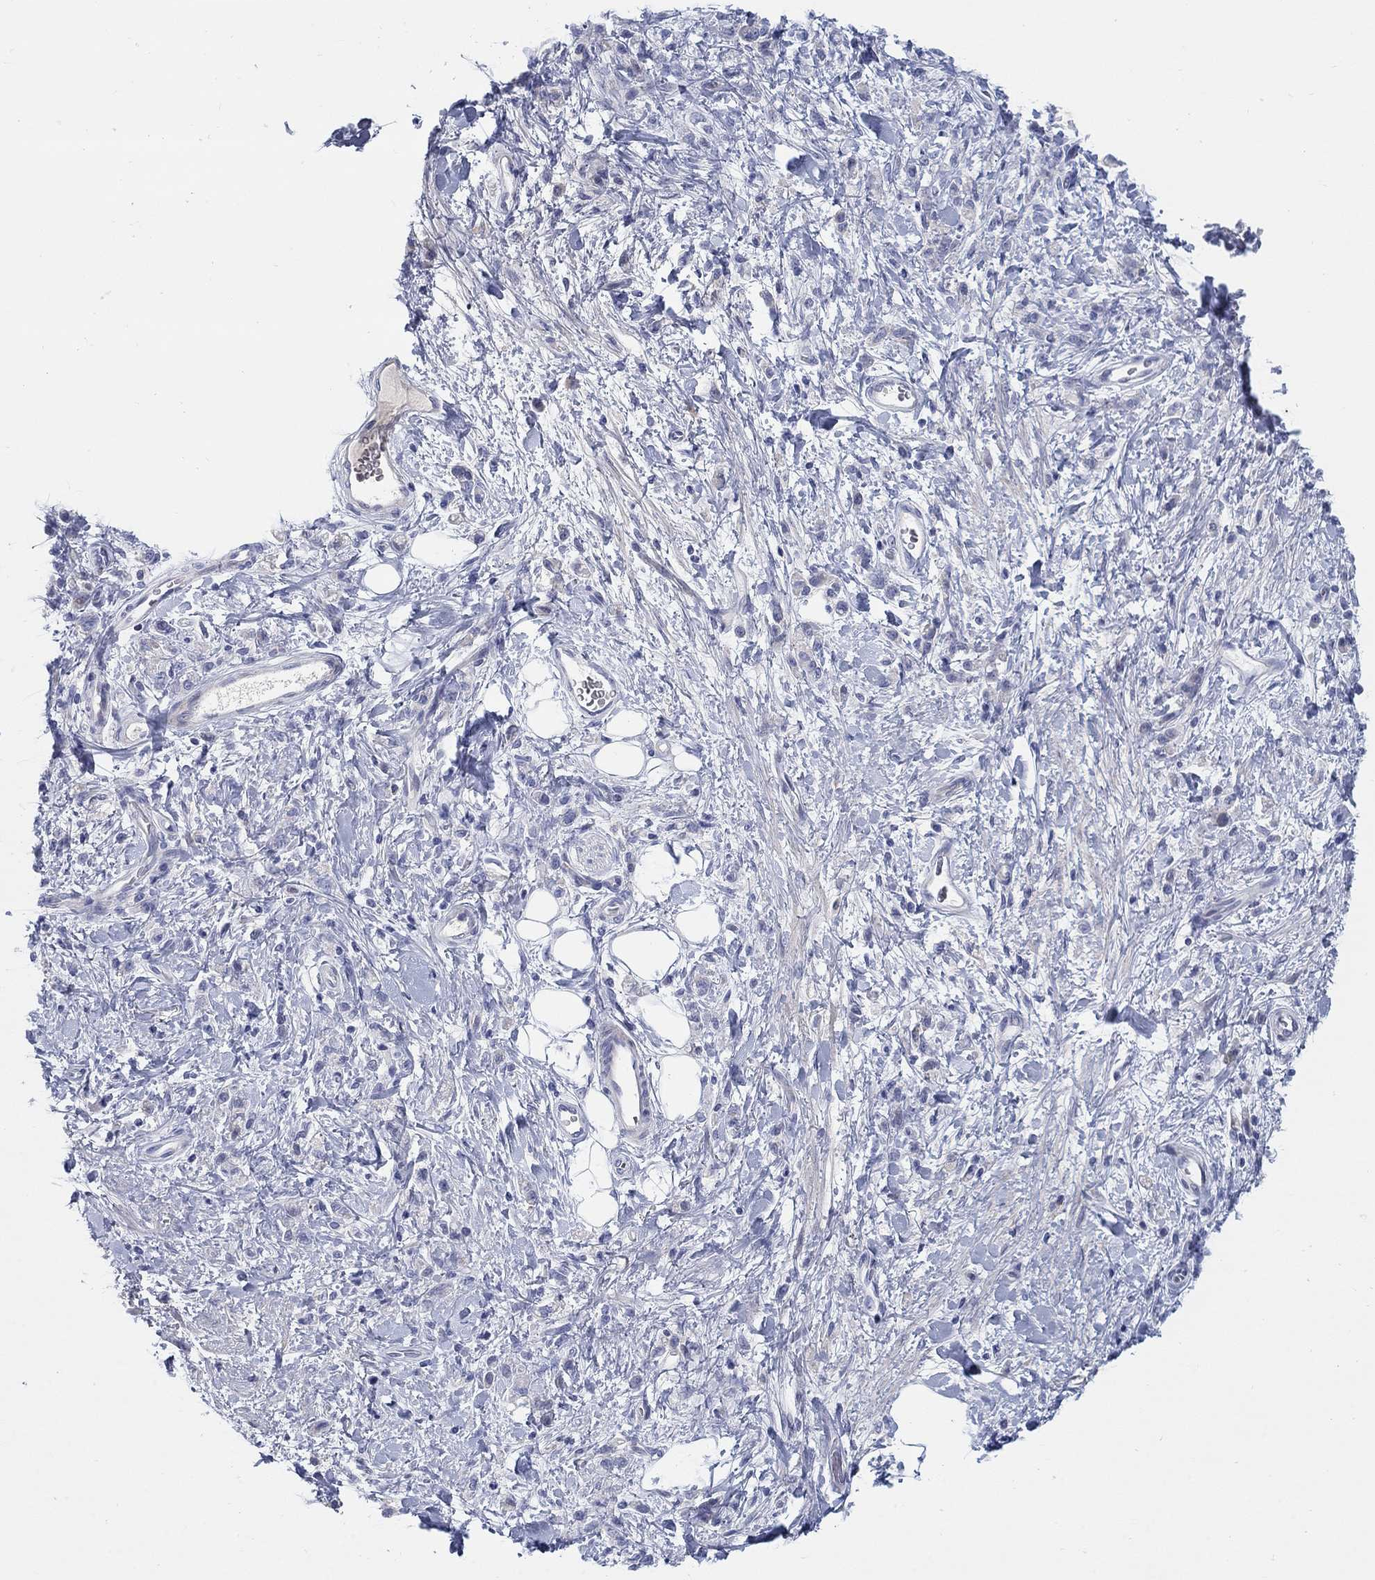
{"staining": {"intensity": "negative", "quantity": "none", "location": "none"}, "tissue": "stomach cancer", "cell_type": "Tumor cells", "image_type": "cancer", "snomed": [{"axis": "morphology", "description": "Adenocarcinoma, NOS"}, {"axis": "topography", "description": "Stomach"}], "caption": "Stomach cancer (adenocarcinoma) was stained to show a protein in brown. There is no significant positivity in tumor cells.", "gene": "HEATR4", "patient": {"sex": "male", "age": 77}}